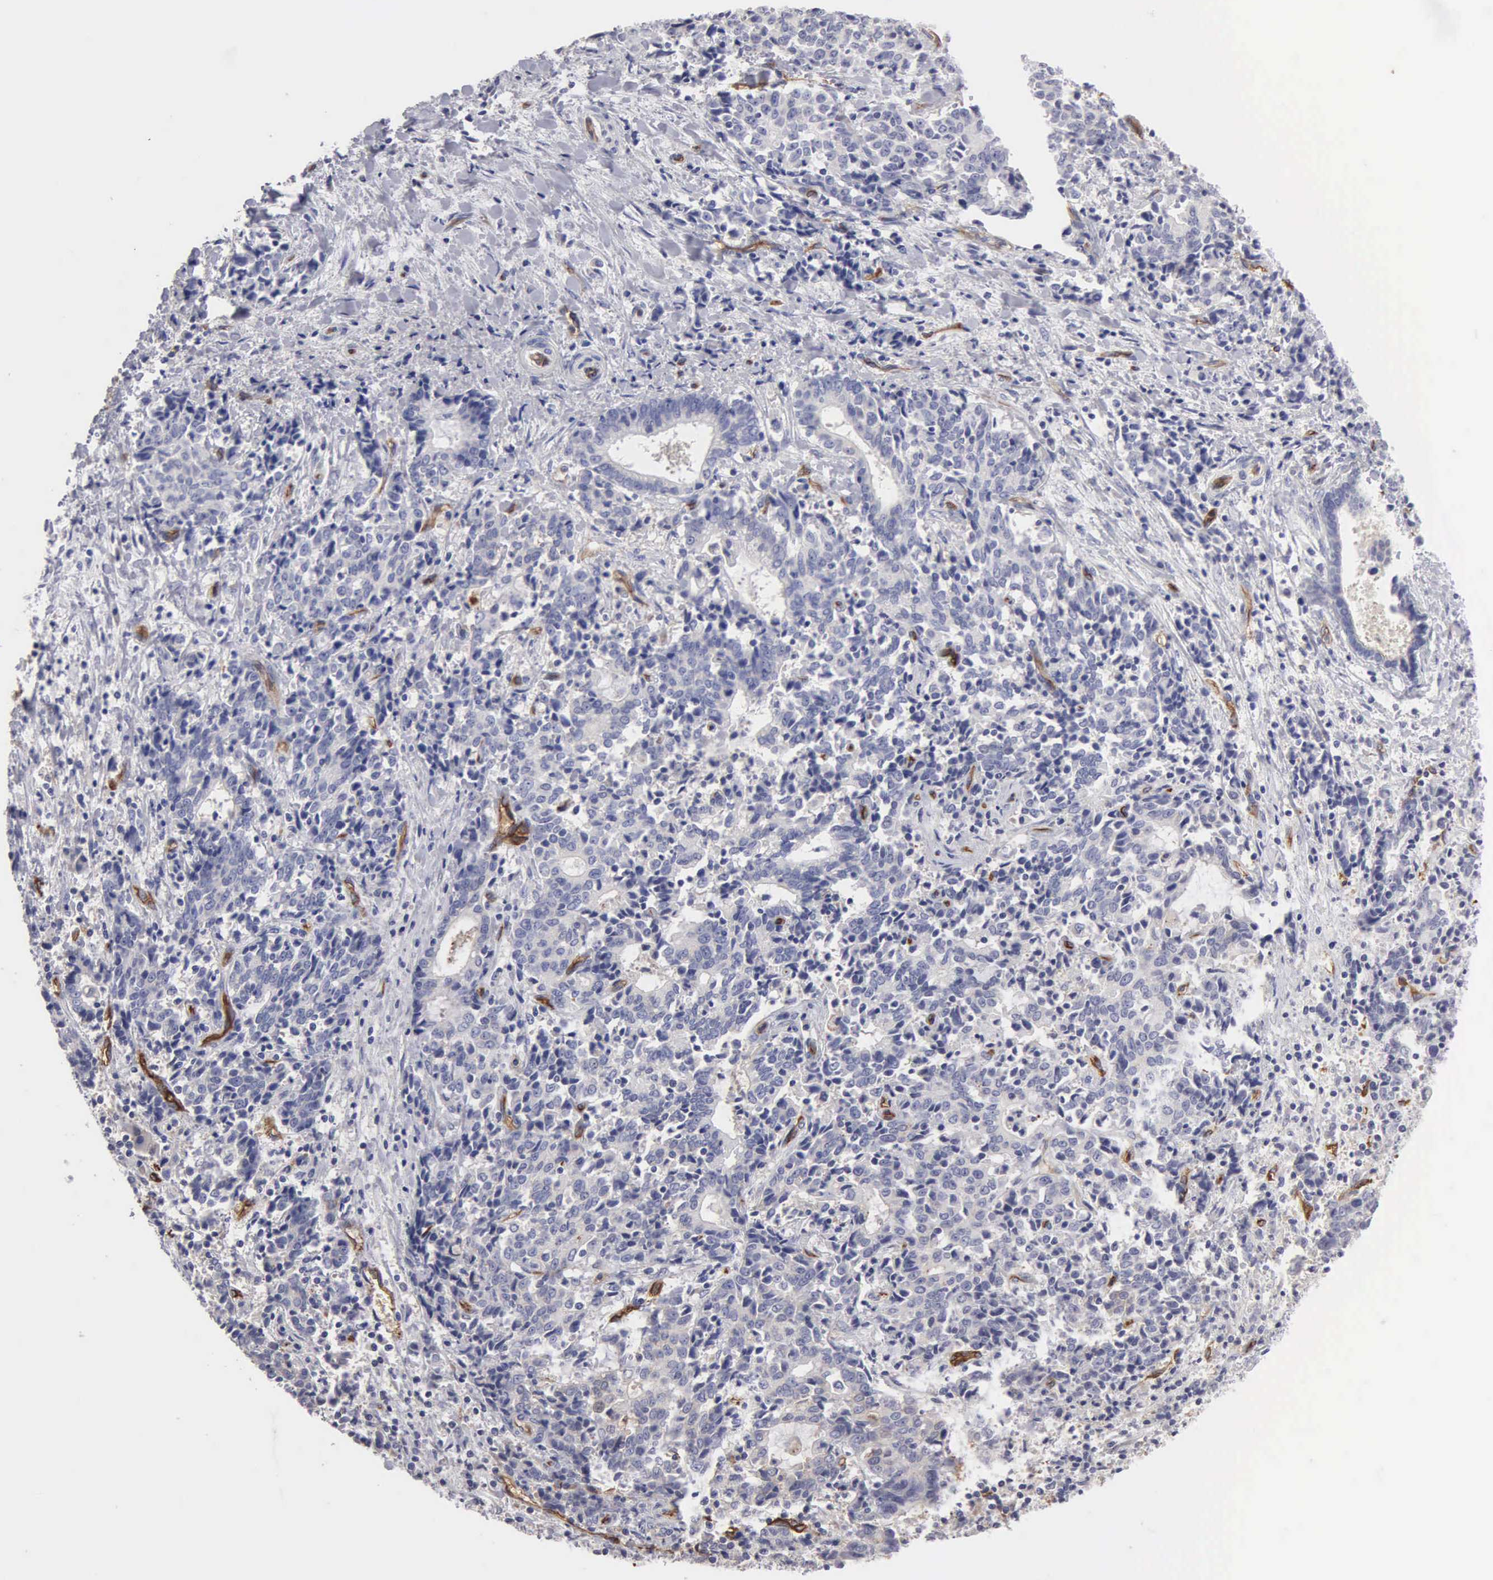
{"staining": {"intensity": "negative", "quantity": "none", "location": "none"}, "tissue": "liver cancer", "cell_type": "Tumor cells", "image_type": "cancer", "snomed": [{"axis": "morphology", "description": "Cholangiocarcinoma"}, {"axis": "topography", "description": "Liver"}], "caption": "This is an immunohistochemistry image of human liver cholangiocarcinoma. There is no staining in tumor cells.", "gene": "RDX", "patient": {"sex": "male", "age": 57}}